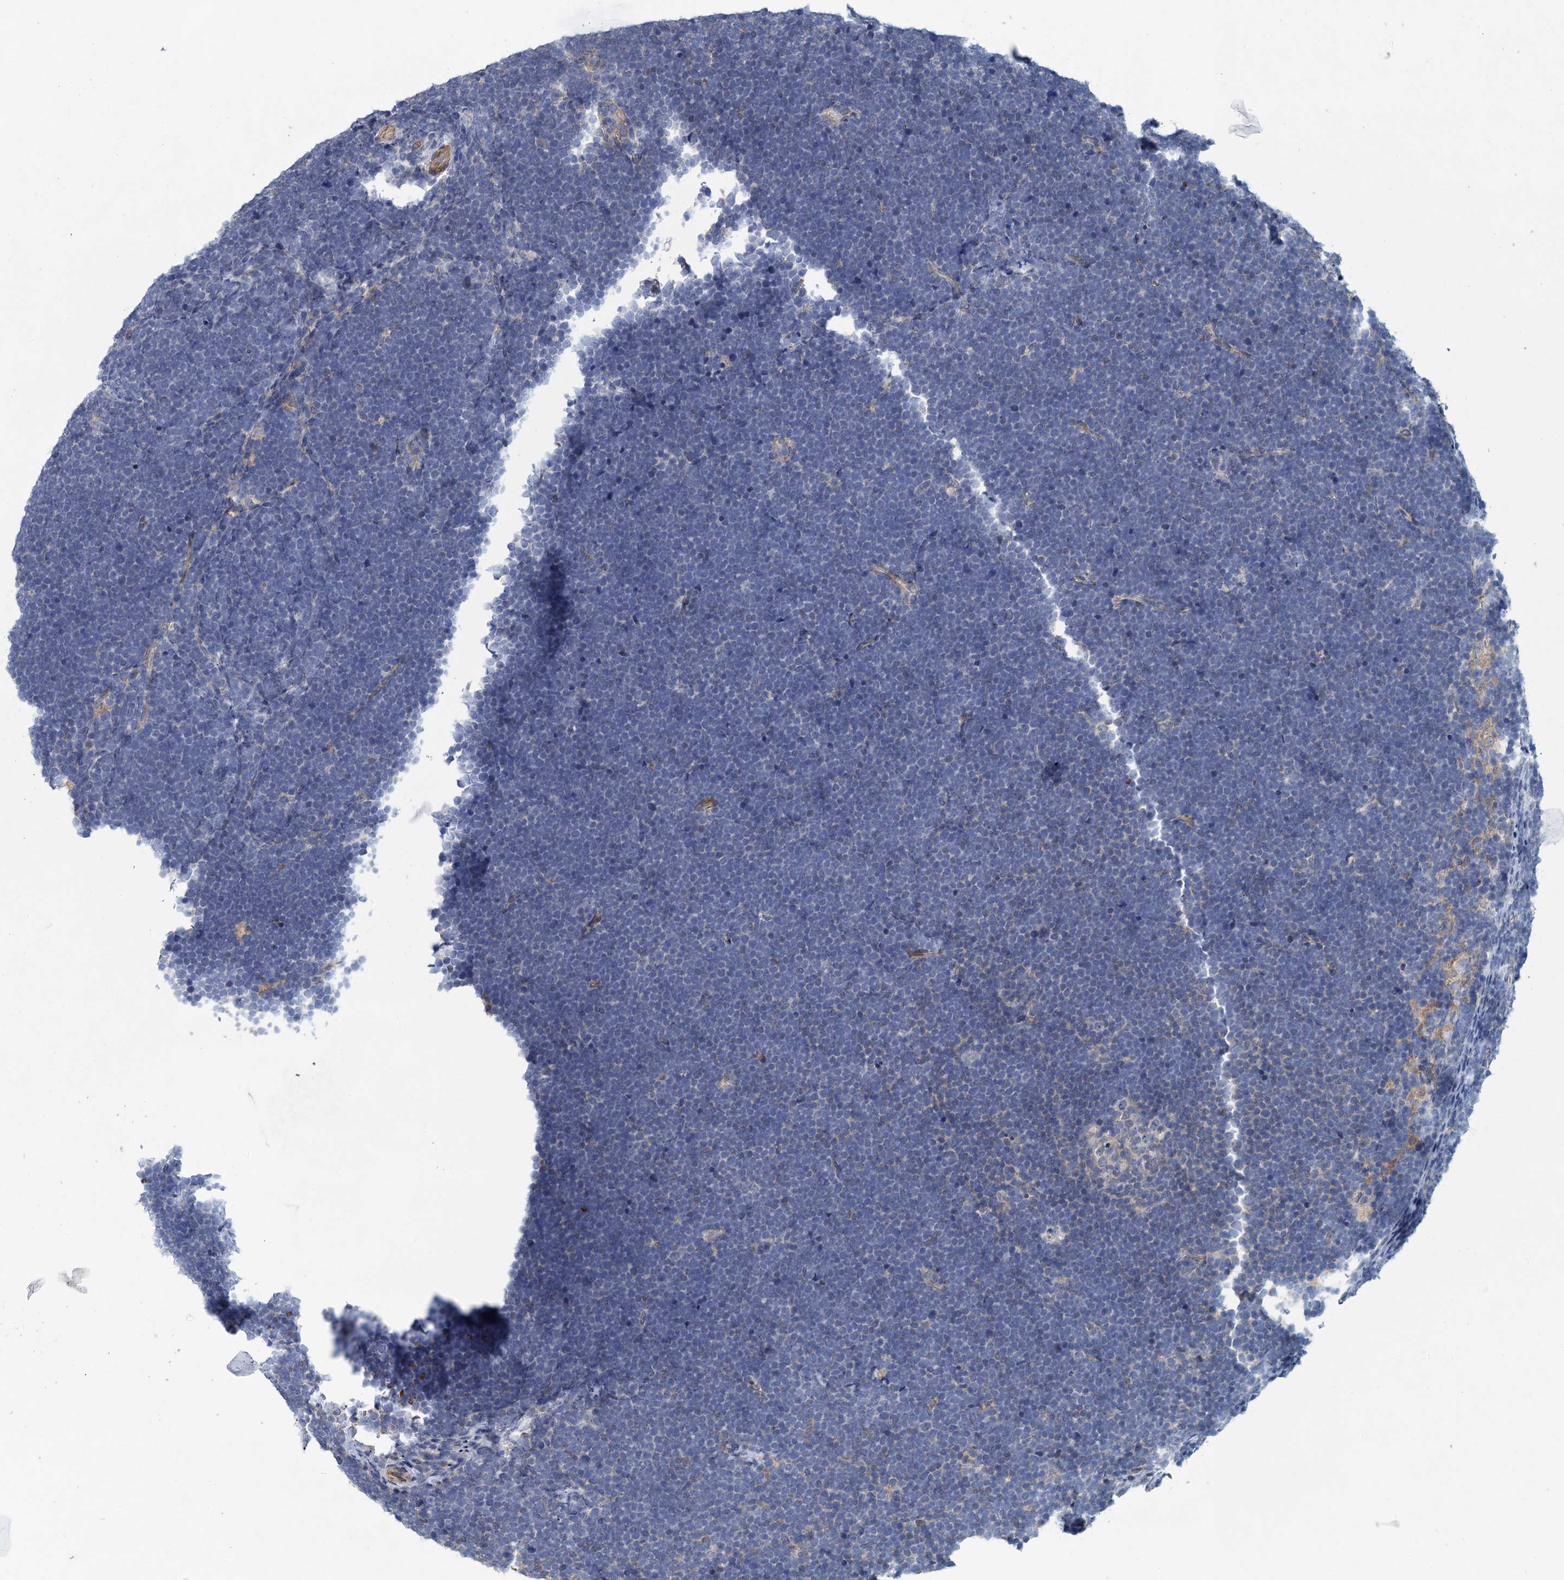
{"staining": {"intensity": "negative", "quantity": "none", "location": "none"}, "tissue": "lymphoma", "cell_type": "Tumor cells", "image_type": "cancer", "snomed": [{"axis": "morphology", "description": "Malignant lymphoma, non-Hodgkin's type, High grade"}, {"axis": "topography", "description": "Lymph node"}], "caption": "IHC of high-grade malignant lymphoma, non-Hodgkin's type displays no expression in tumor cells.", "gene": "RSAD2", "patient": {"sex": "male", "age": 13}}